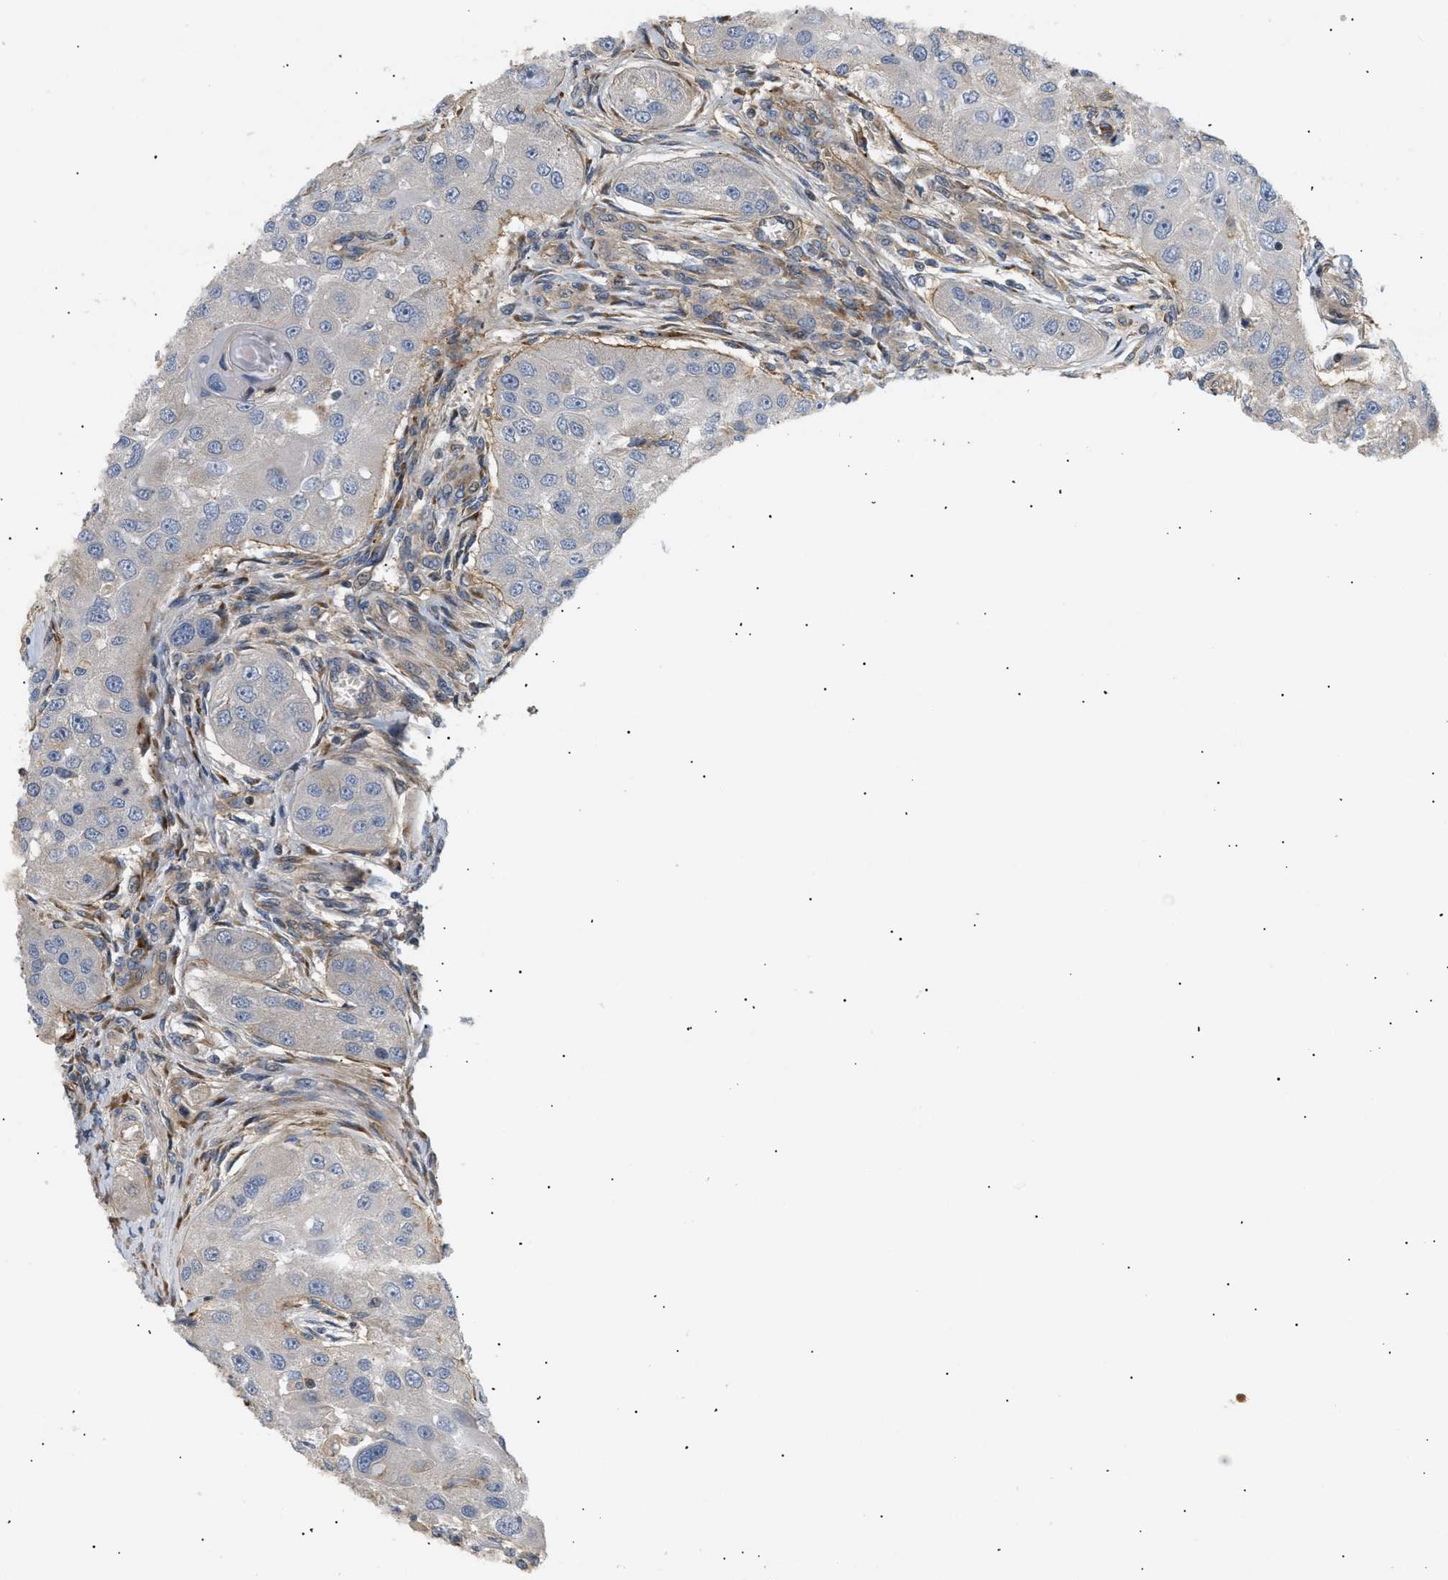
{"staining": {"intensity": "negative", "quantity": "none", "location": "none"}, "tissue": "head and neck cancer", "cell_type": "Tumor cells", "image_type": "cancer", "snomed": [{"axis": "morphology", "description": "Normal tissue, NOS"}, {"axis": "morphology", "description": "Squamous cell carcinoma, NOS"}, {"axis": "topography", "description": "Skeletal muscle"}, {"axis": "topography", "description": "Head-Neck"}], "caption": "IHC photomicrograph of head and neck squamous cell carcinoma stained for a protein (brown), which displays no staining in tumor cells.", "gene": "FARS2", "patient": {"sex": "male", "age": 51}}